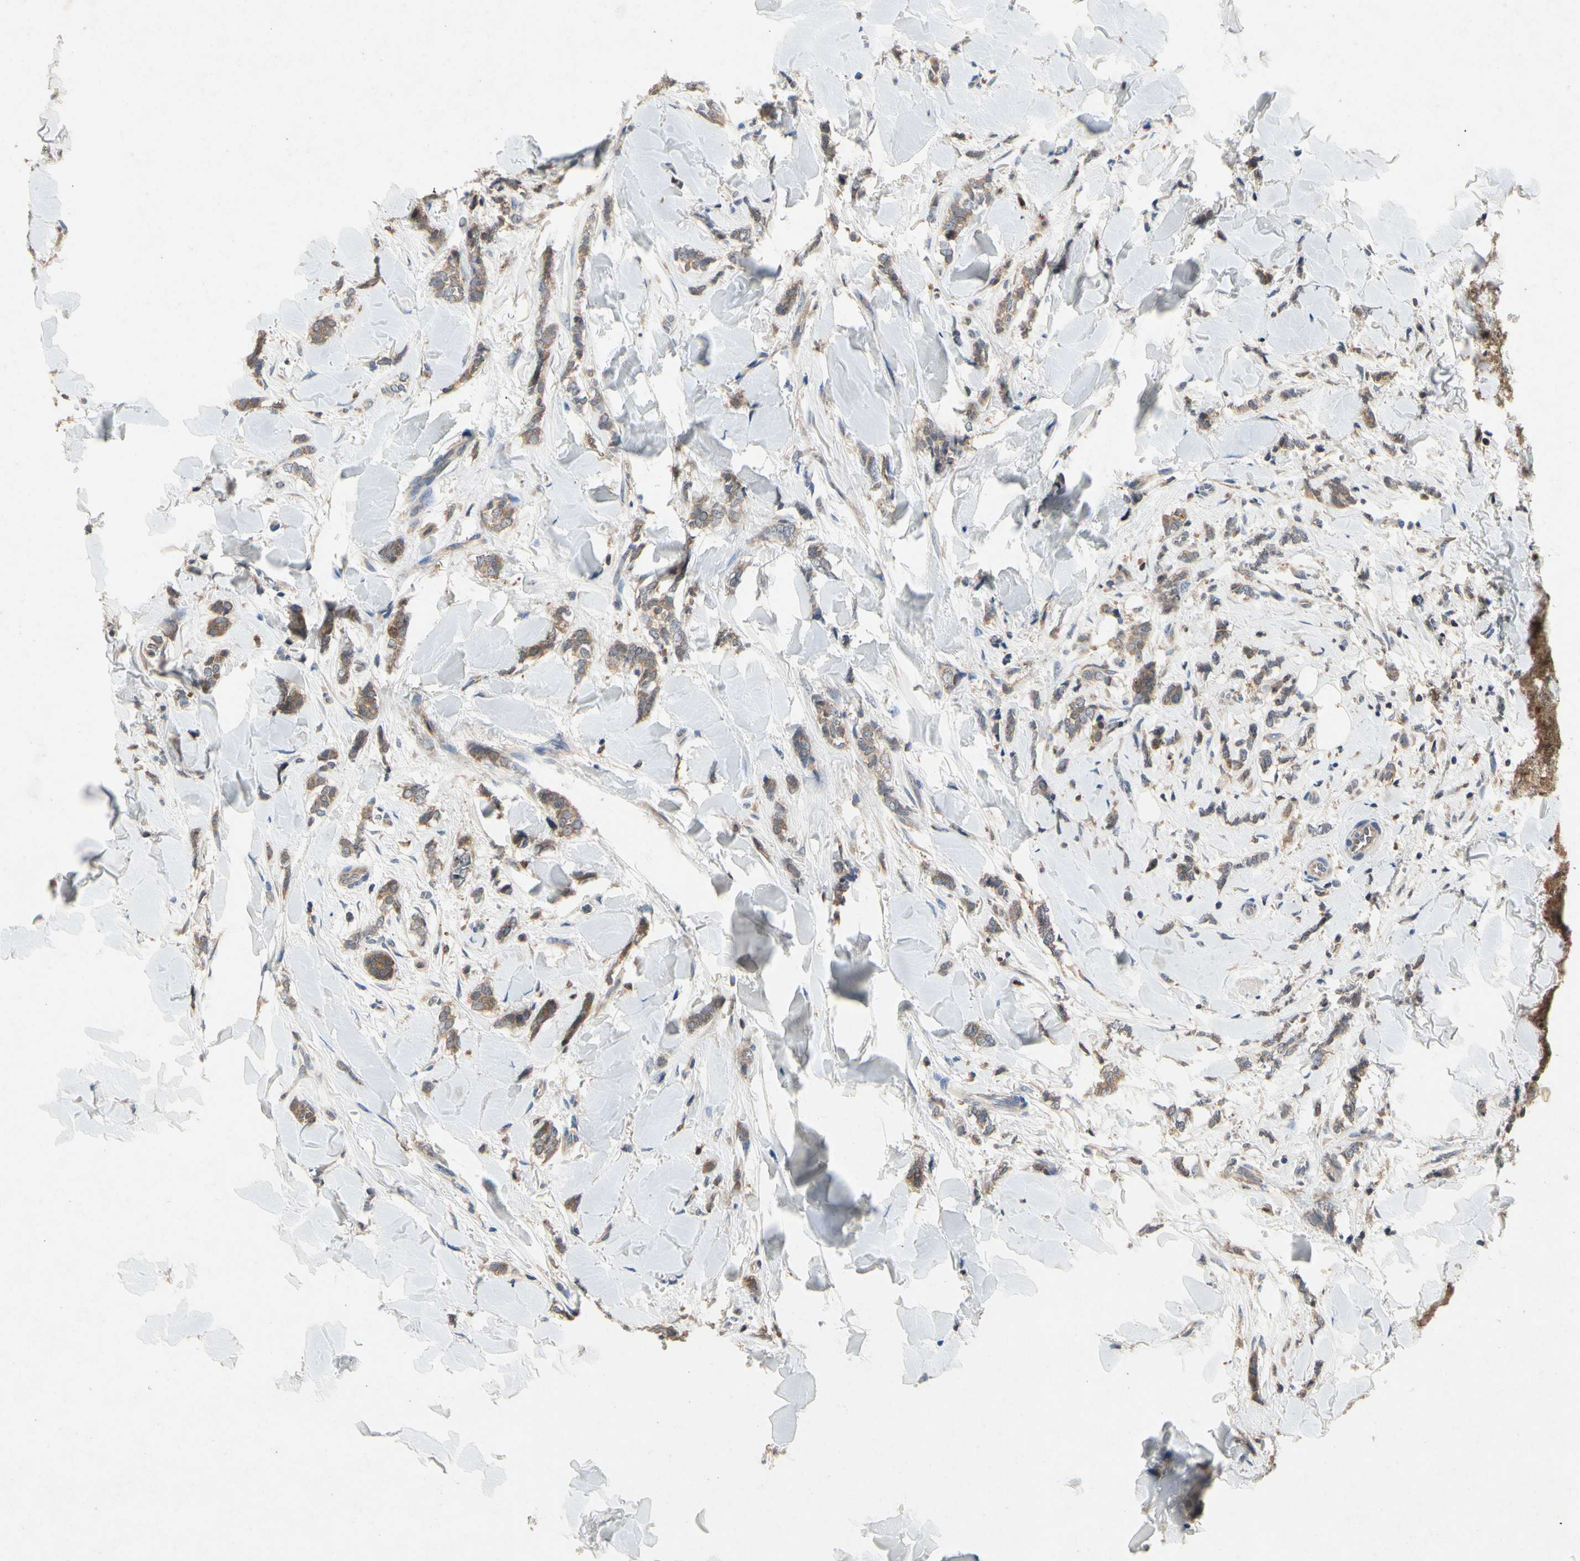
{"staining": {"intensity": "moderate", "quantity": ">75%", "location": "cytoplasmic/membranous"}, "tissue": "breast cancer", "cell_type": "Tumor cells", "image_type": "cancer", "snomed": [{"axis": "morphology", "description": "Lobular carcinoma"}, {"axis": "topography", "description": "Skin"}, {"axis": "topography", "description": "Breast"}], "caption": "Immunohistochemical staining of human breast cancer displays medium levels of moderate cytoplasmic/membranous expression in approximately >75% of tumor cells. The staining was performed using DAB to visualize the protein expression in brown, while the nuclei were stained in blue with hematoxylin (Magnification: 20x).", "gene": "RPS6KA1", "patient": {"sex": "female", "age": 46}}